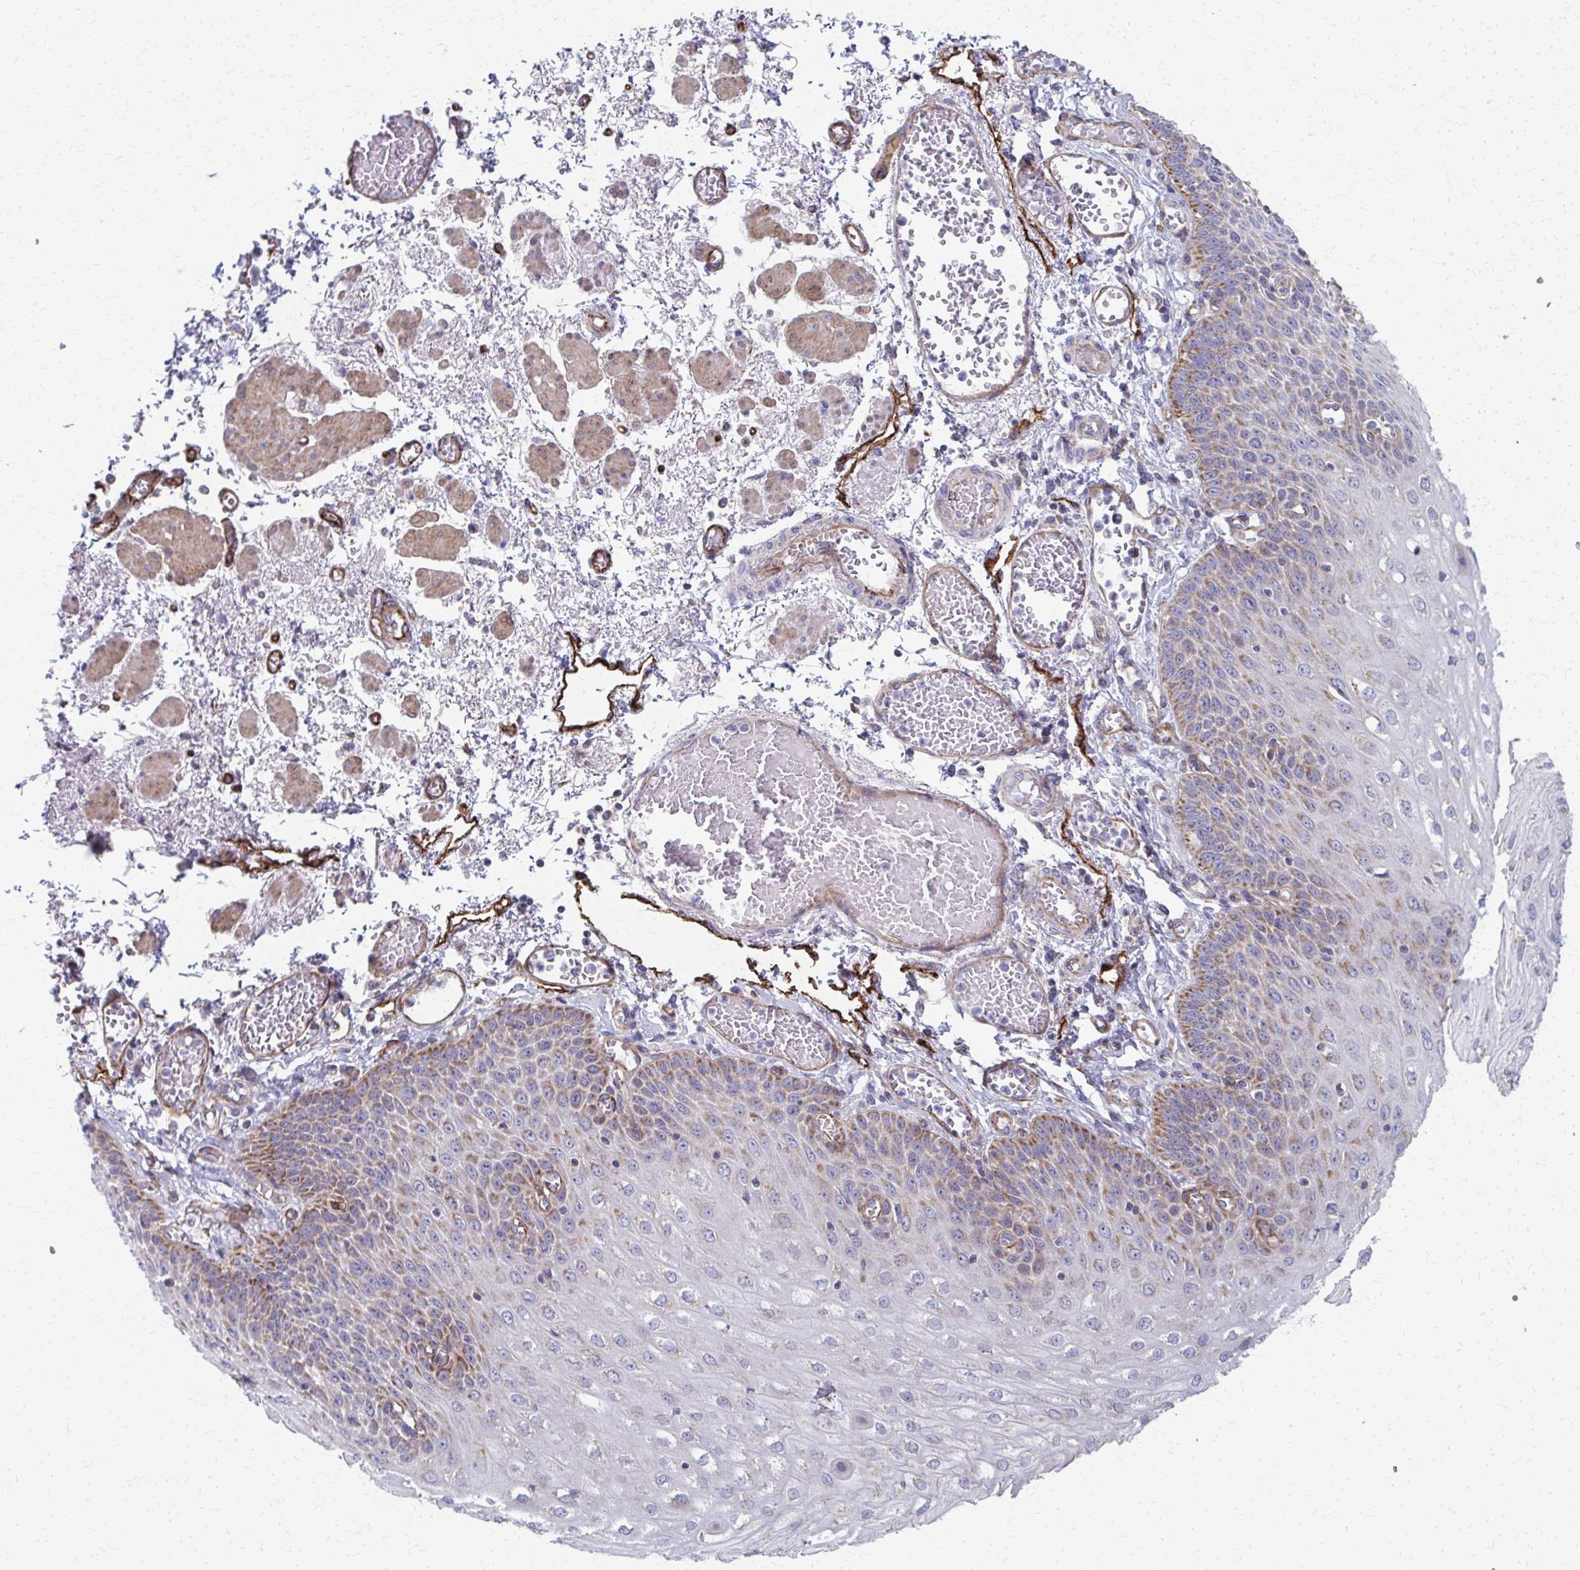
{"staining": {"intensity": "moderate", "quantity": "25%-75%", "location": "cytoplasmic/membranous"}, "tissue": "esophagus", "cell_type": "Squamous epithelial cells", "image_type": "normal", "snomed": [{"axis": "morphology", "description": "Normal tissue, NOS"}, {"axis": "morphology", "description": "Adenocarcinoma, NOS"}, {"axis": "topography", "description": "Esophagus"}], "caption": "The immunohistochemical stain highlights moderate cytoplasmic/membranous expression in squamous epithelial cells of normal esophagus.", "gene": "FAHD1", "patient": {"sex": "male", "age": 81}}